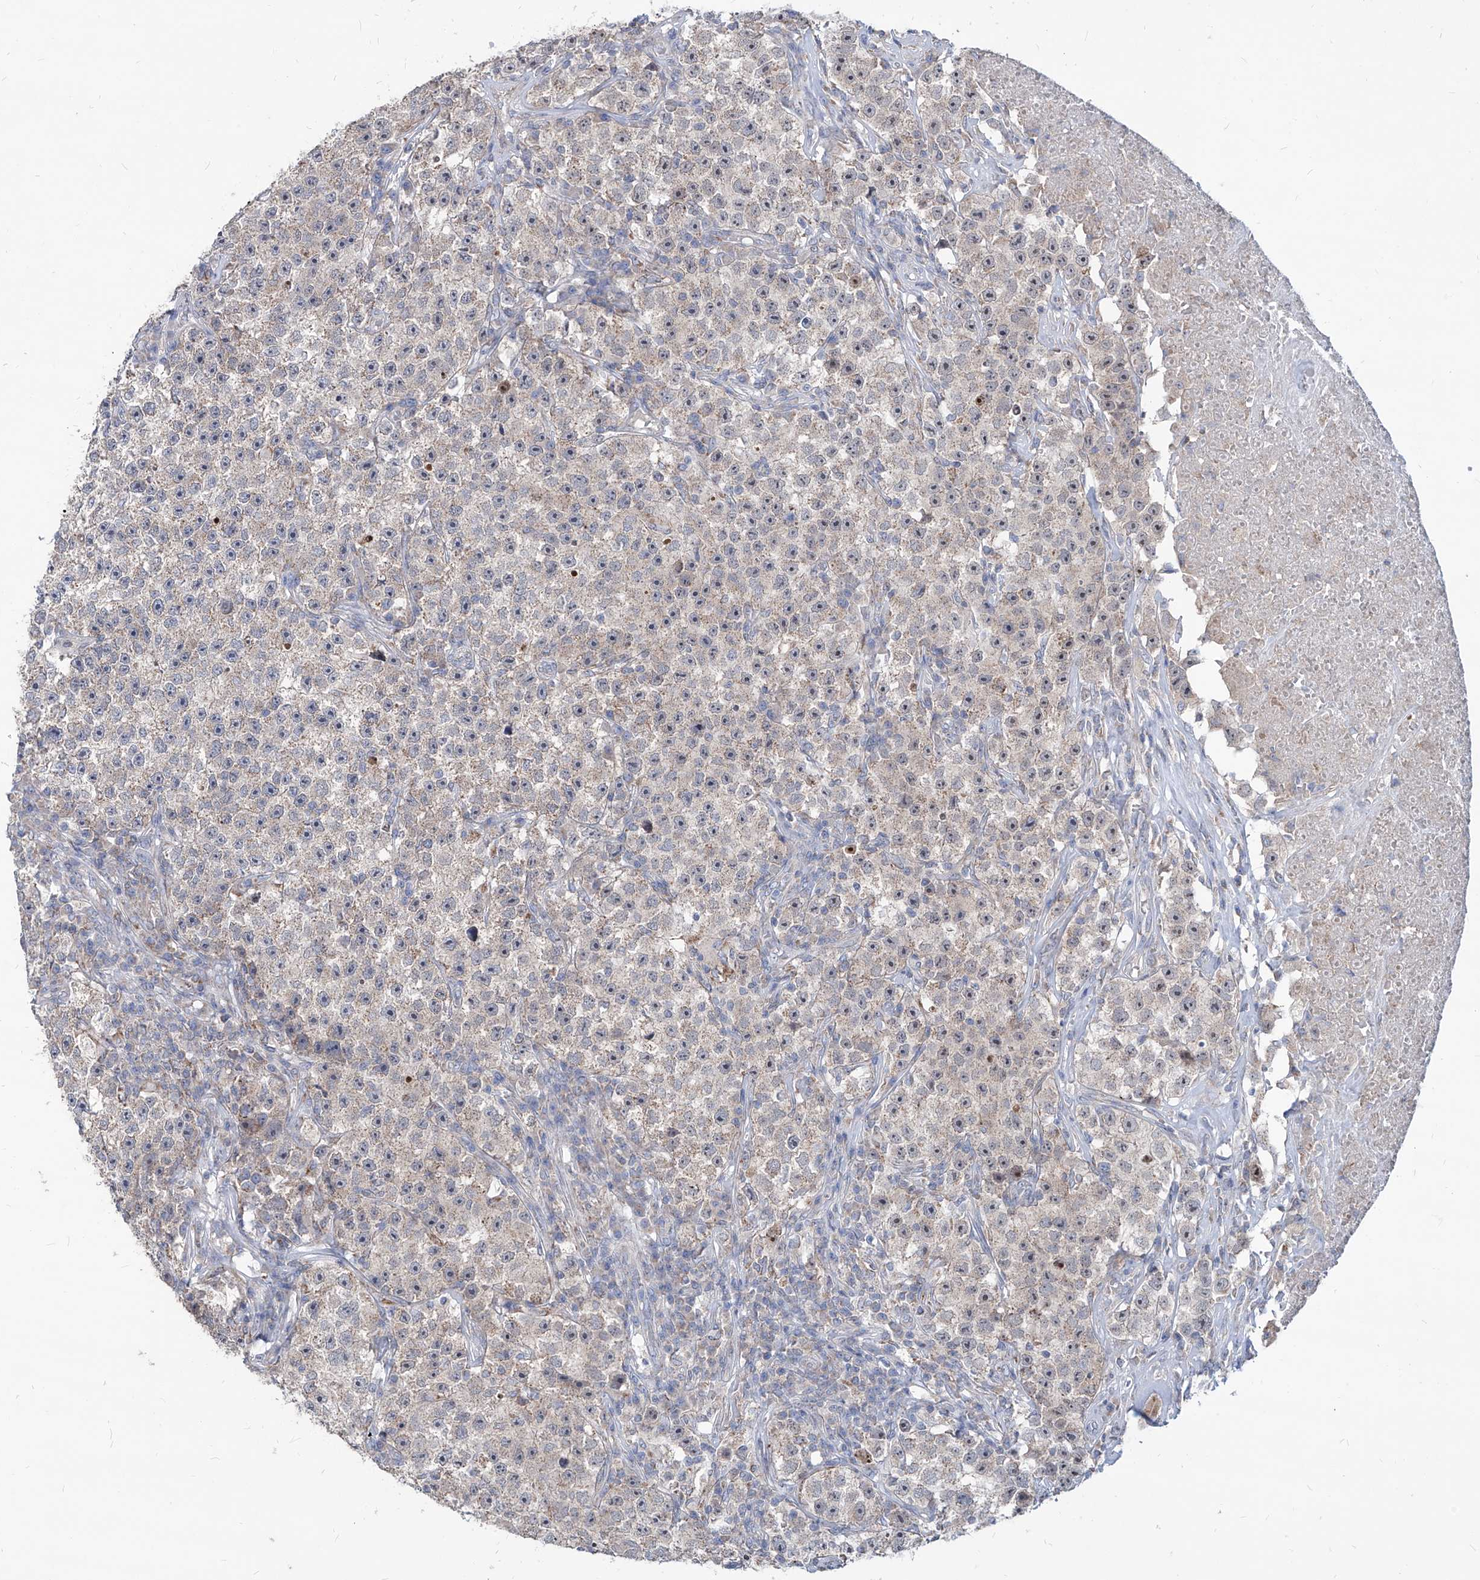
{"staining": {"intensity": "weak", "quantity": "<25%", "location": "cytoplasmic/membranous"}, "tissue": "testis cancer", "cell_type": "Tumor cells", "image_type": "cancer", "snomed": [{"axis": "morphology", "description": "Seminoma, NOS"}, {"axis": "topography", "description": "Testis"}], "caption": "An immunohistochemistry (IHC) photomicrograph of testis cancer (seminoma) is shown. There is no staining in tumor cells of testis cancer (seminoma).", "gene": "AGPS", "patient": {"sex": "male", "age": 22}}